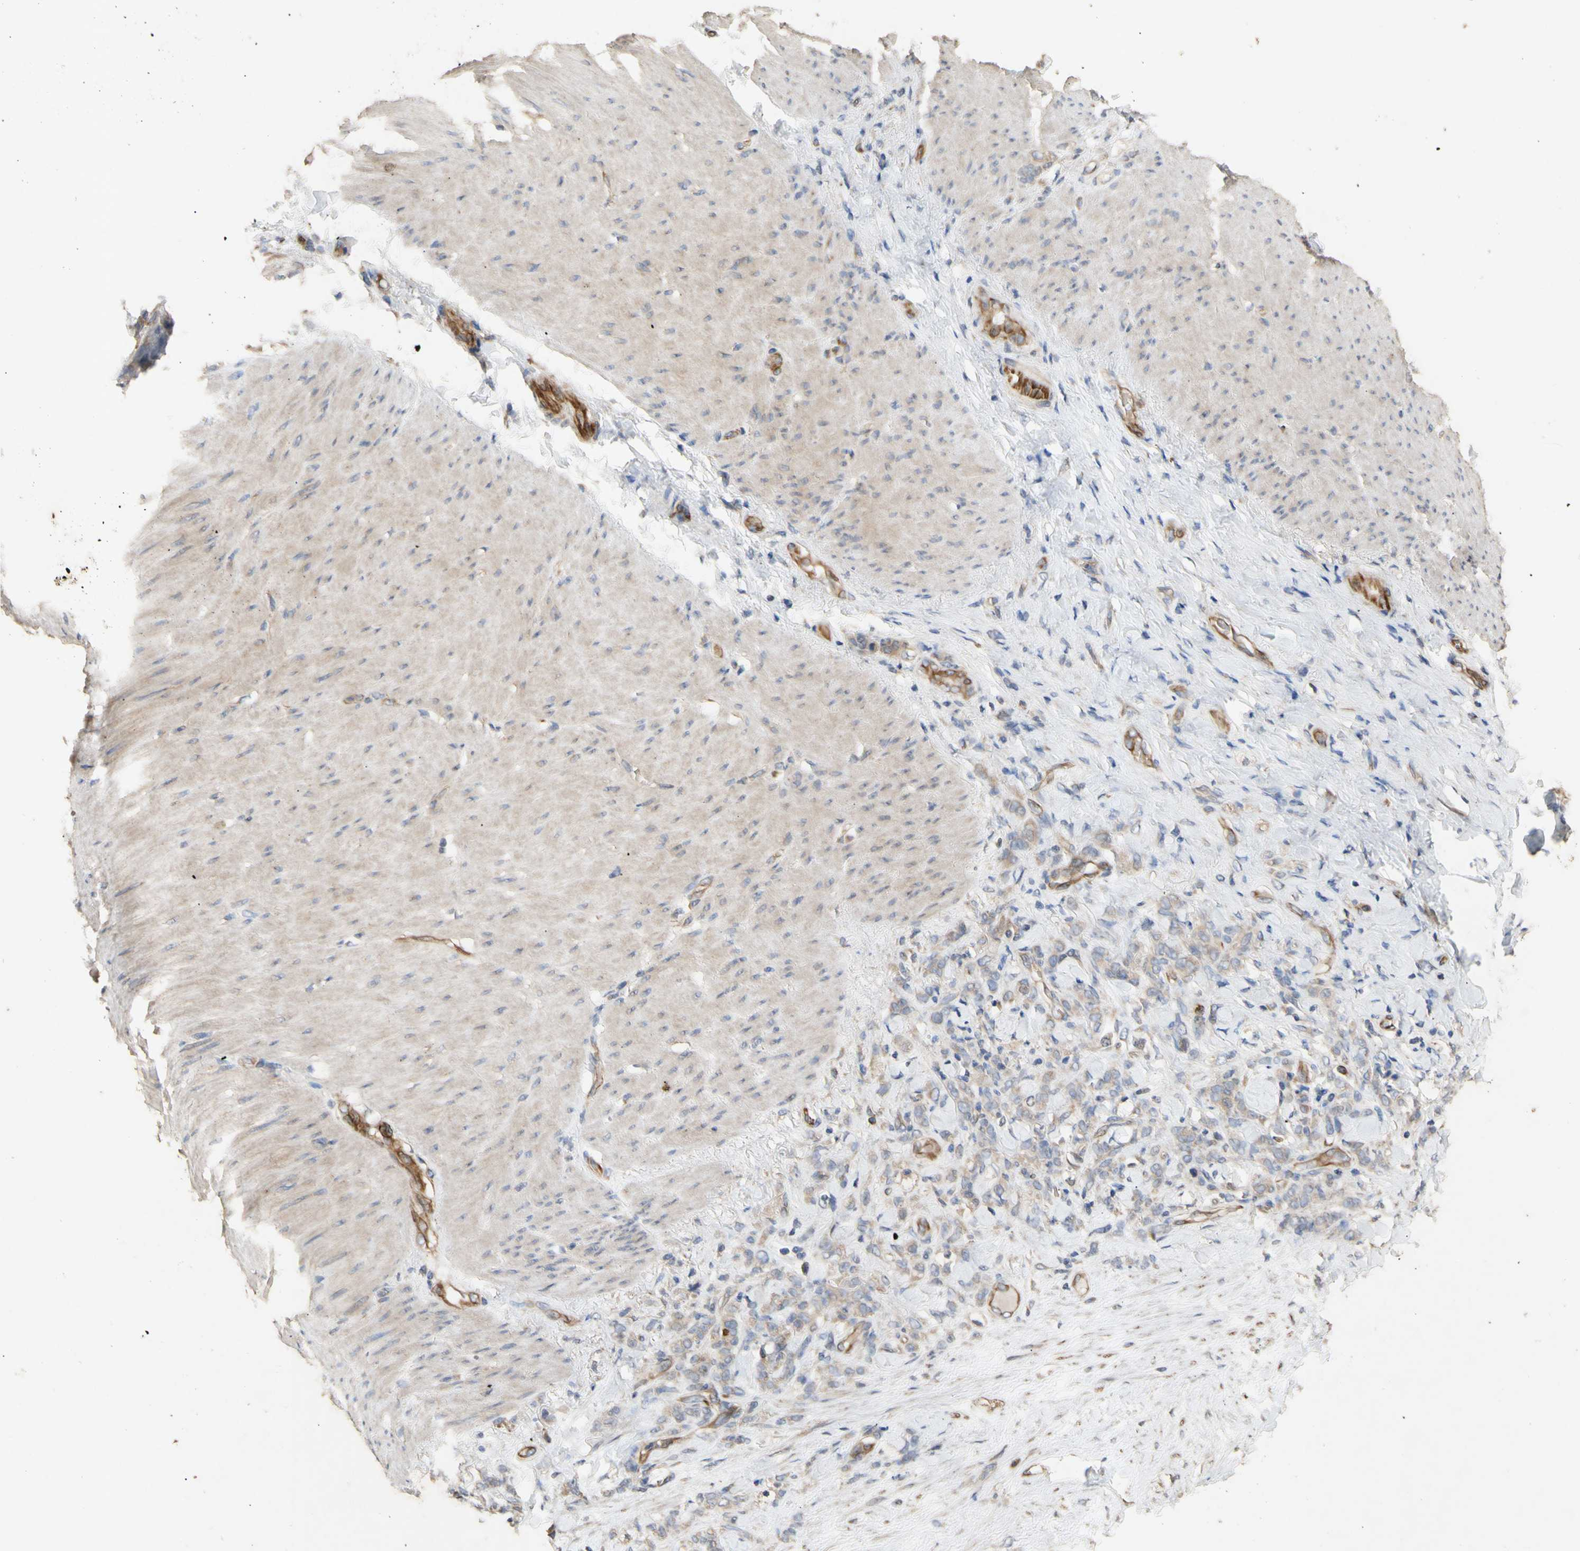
{"staining": {"intensity": "weak", "quantity": ">75%", "location": "cytoplasmic/membranous"}, "tissue": "stomach cancer", "cell_type": "Tumor cells", "image_type": "cancer", "snomed": [{"axis": "morphology", "description": "Adenocarcinoma, NOS"}, {"axis": "topography", "description": "Stomach"}], "caption": "A high-resolution image shows immunohistochemistry staining of stomach cancer, which reveals weak cytoplasmic/membranous staining in approximately >75% of tumor cells. Nuclei are stained in blue.", "gene": "EIF2S3", "patient": {"sex": "male", "age": 82}}